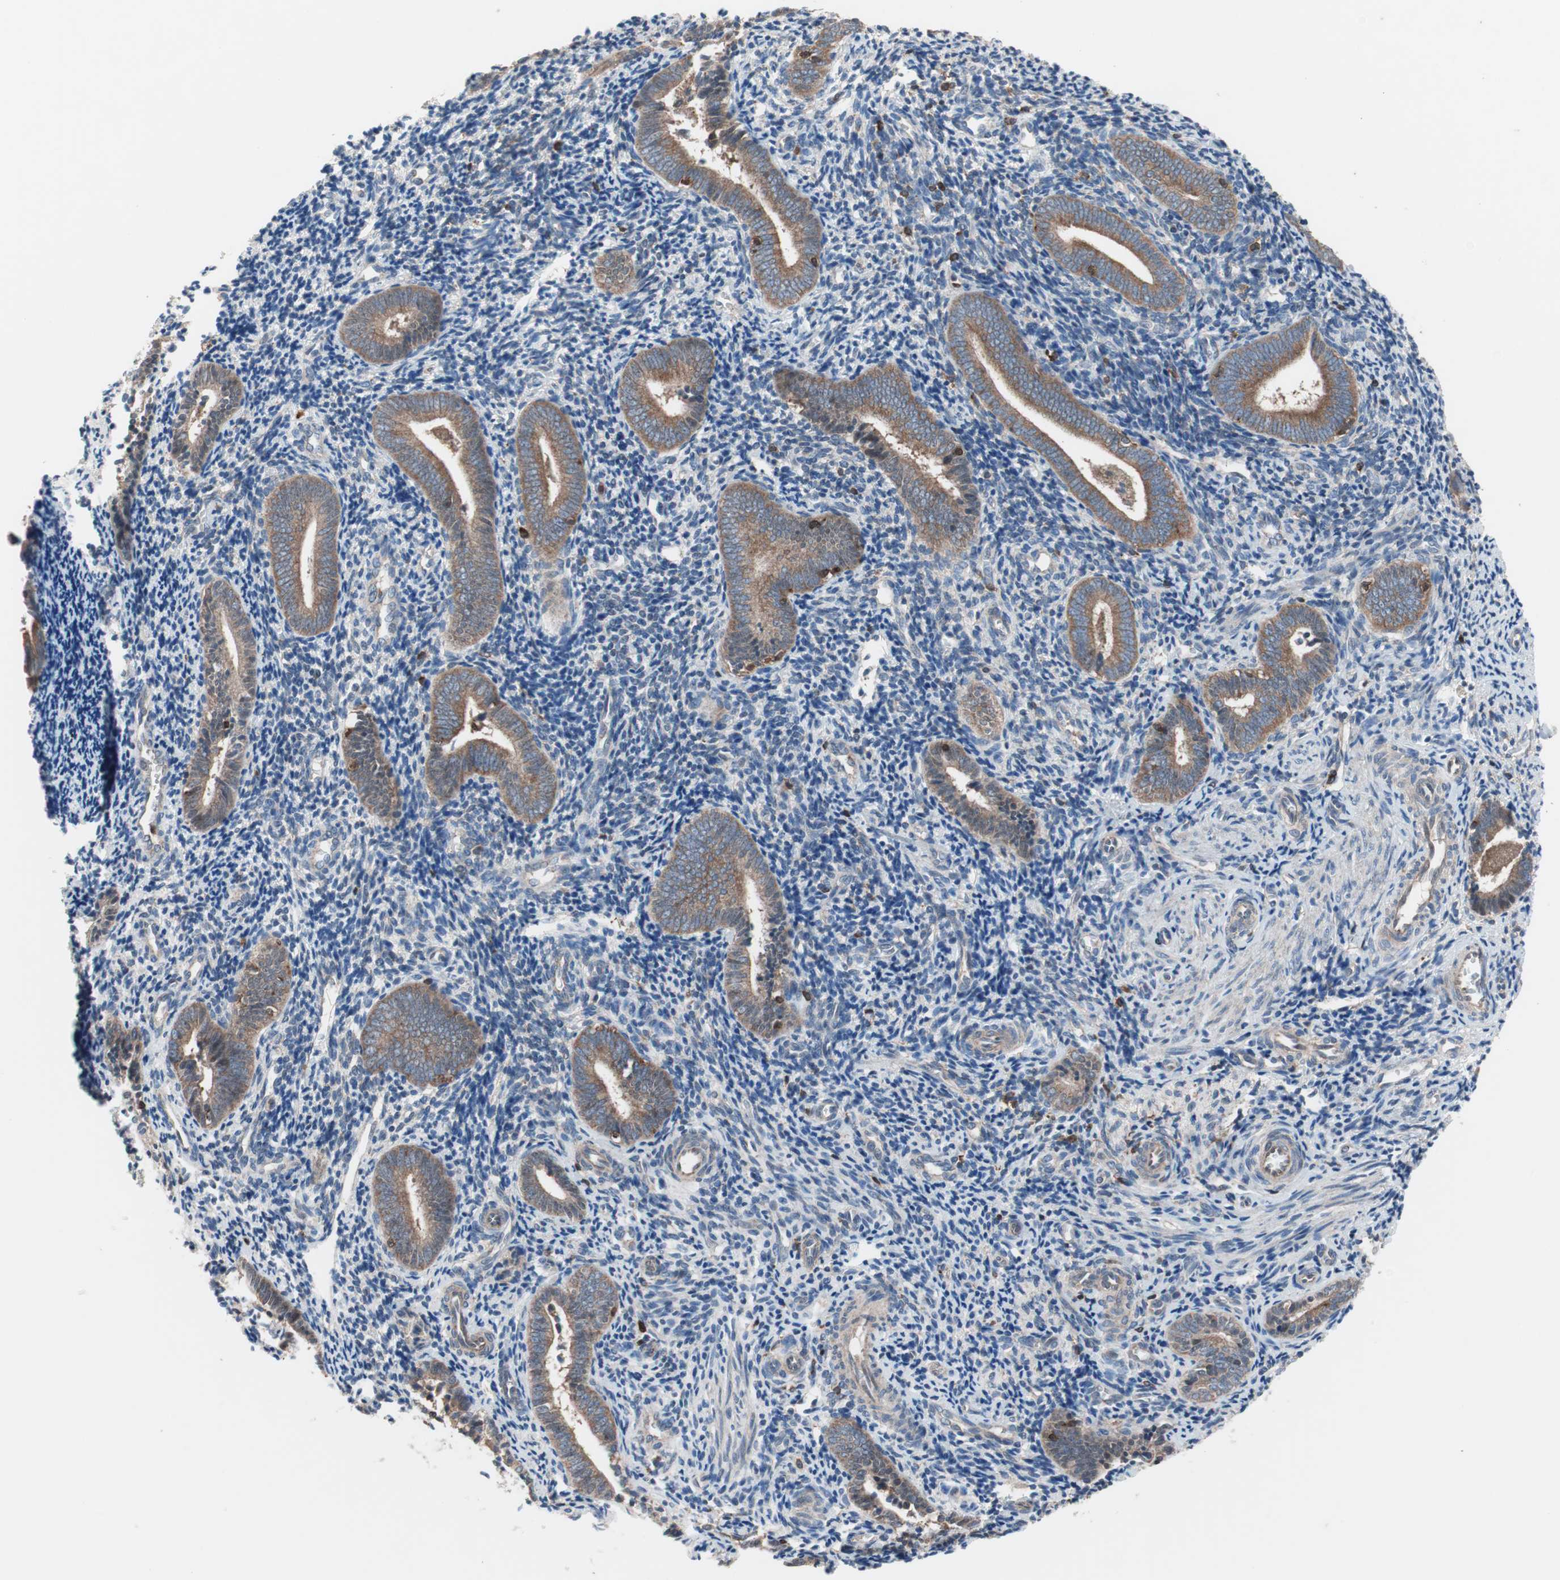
{"staining": {"intensity": "weak", "quantity": "25%-75%", "location": "cytoplasmic/membranous"}, "tissue": "endometrium", "cell_type": "Cells in endometrial stroma", "image_type": "normal", "snomed": [{"axis": "morphology", "description": "Normal tissue, NOS"}, {"axis": "topography", "description": "Uterus"}, {"axis": "topography", "description": "Endometrium"}], "caption": "Benign endometrium shows weak cytoplasmic/membranous positivity in about 25%-75% of cells in endometrial stroma, visualized by immunohistochemistry.", "gene": "PIK3R1", "patient": {"sex": "female", "age": 33}}